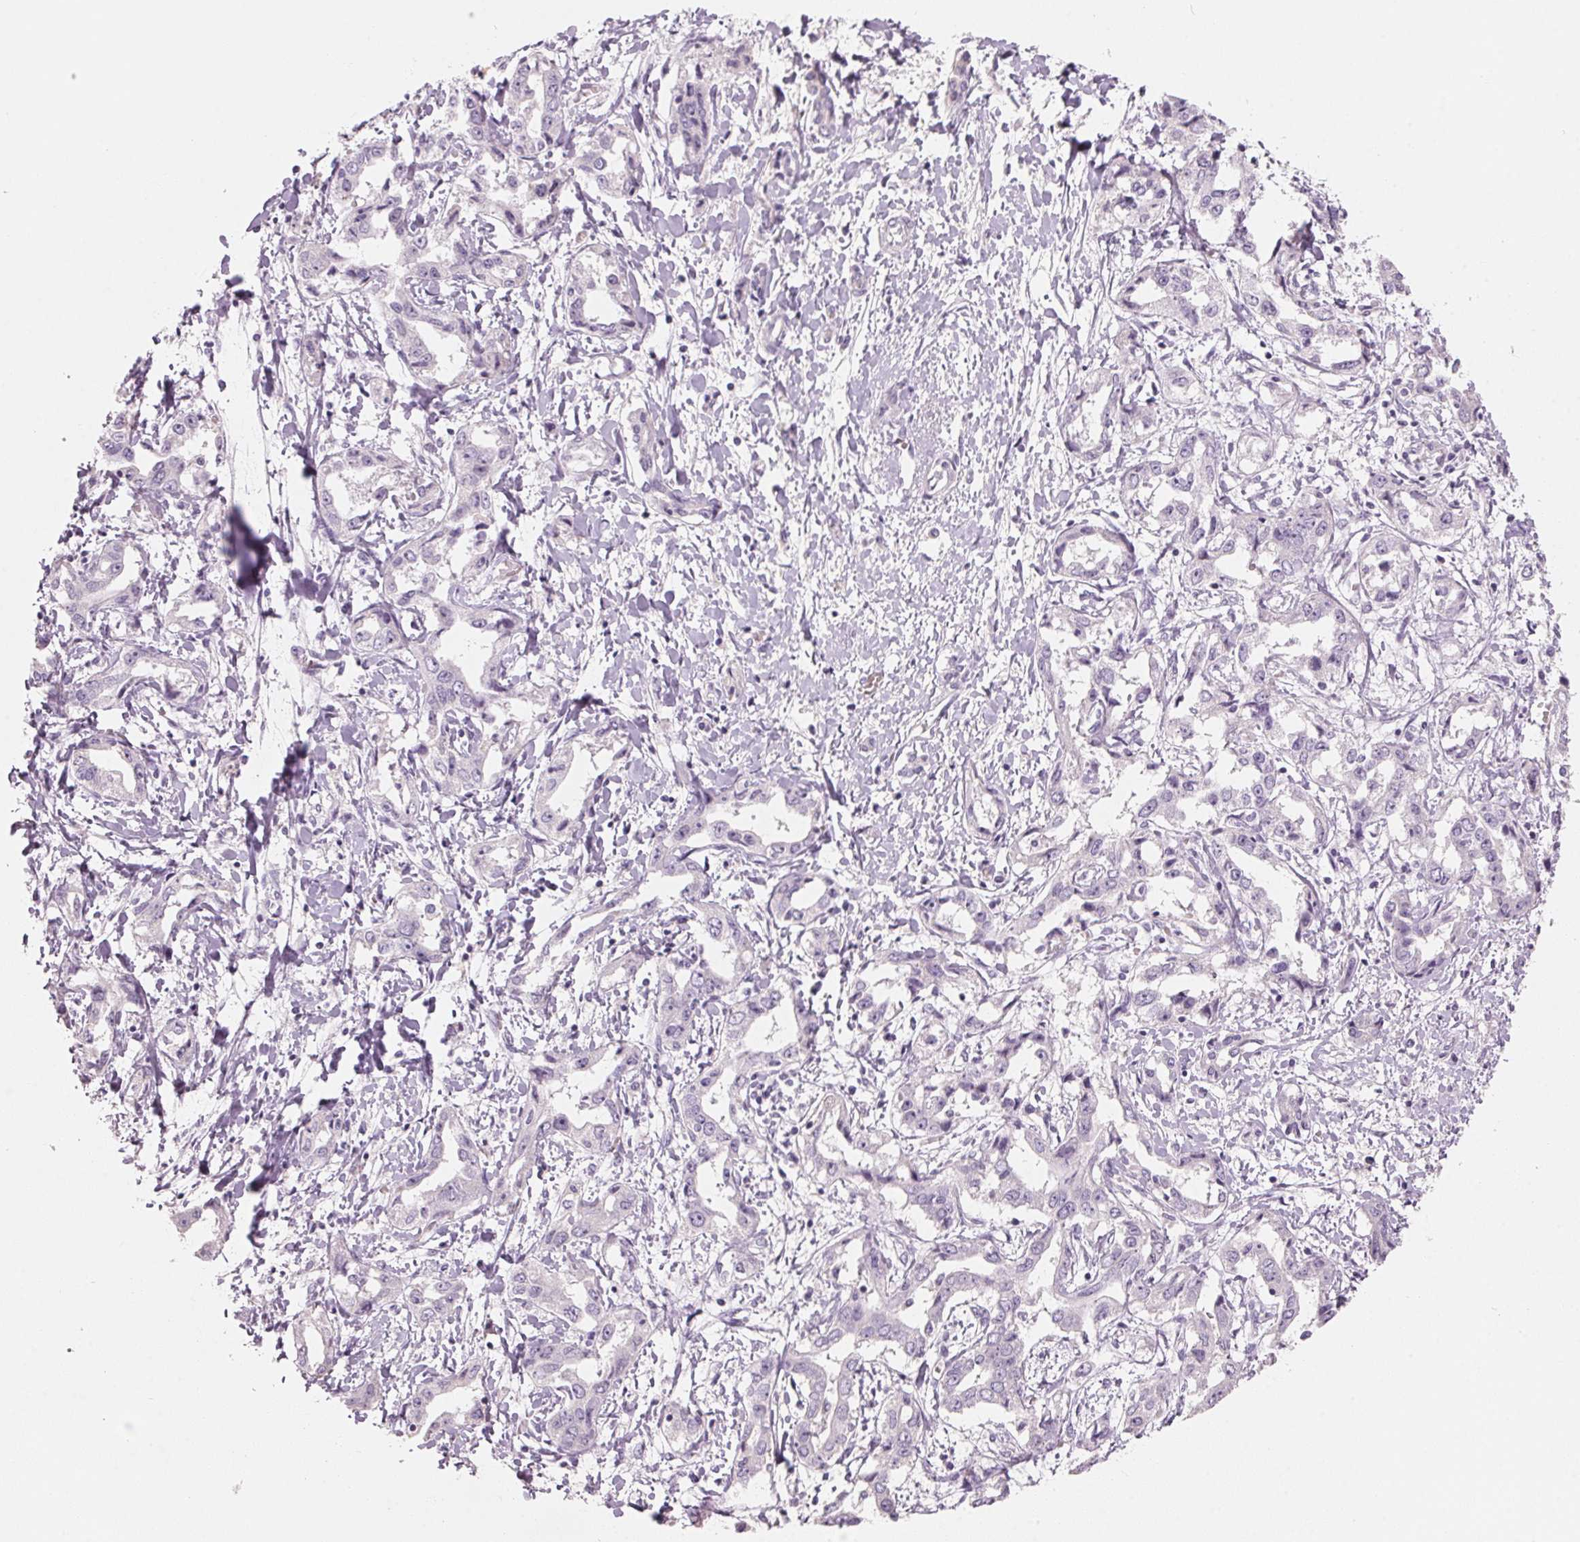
{"staining": {"intensity": "negative", "quantity": "none", "location": "none"}, "tissue": "liver cancer", "cell_type": "Tumor cells", "image_type": "cancer", "snomed": [{"axis": "morphology", "description": "Cholangiocarcinoma"}, {"axis": "topography", "description": "Liver"}], "caption": "DAB immunohistochemical staining of liver cancer shows no significant positivity in tumor cells.", "gene": "HSD17B1", "patient": {"sex": "male", "age": 59}}